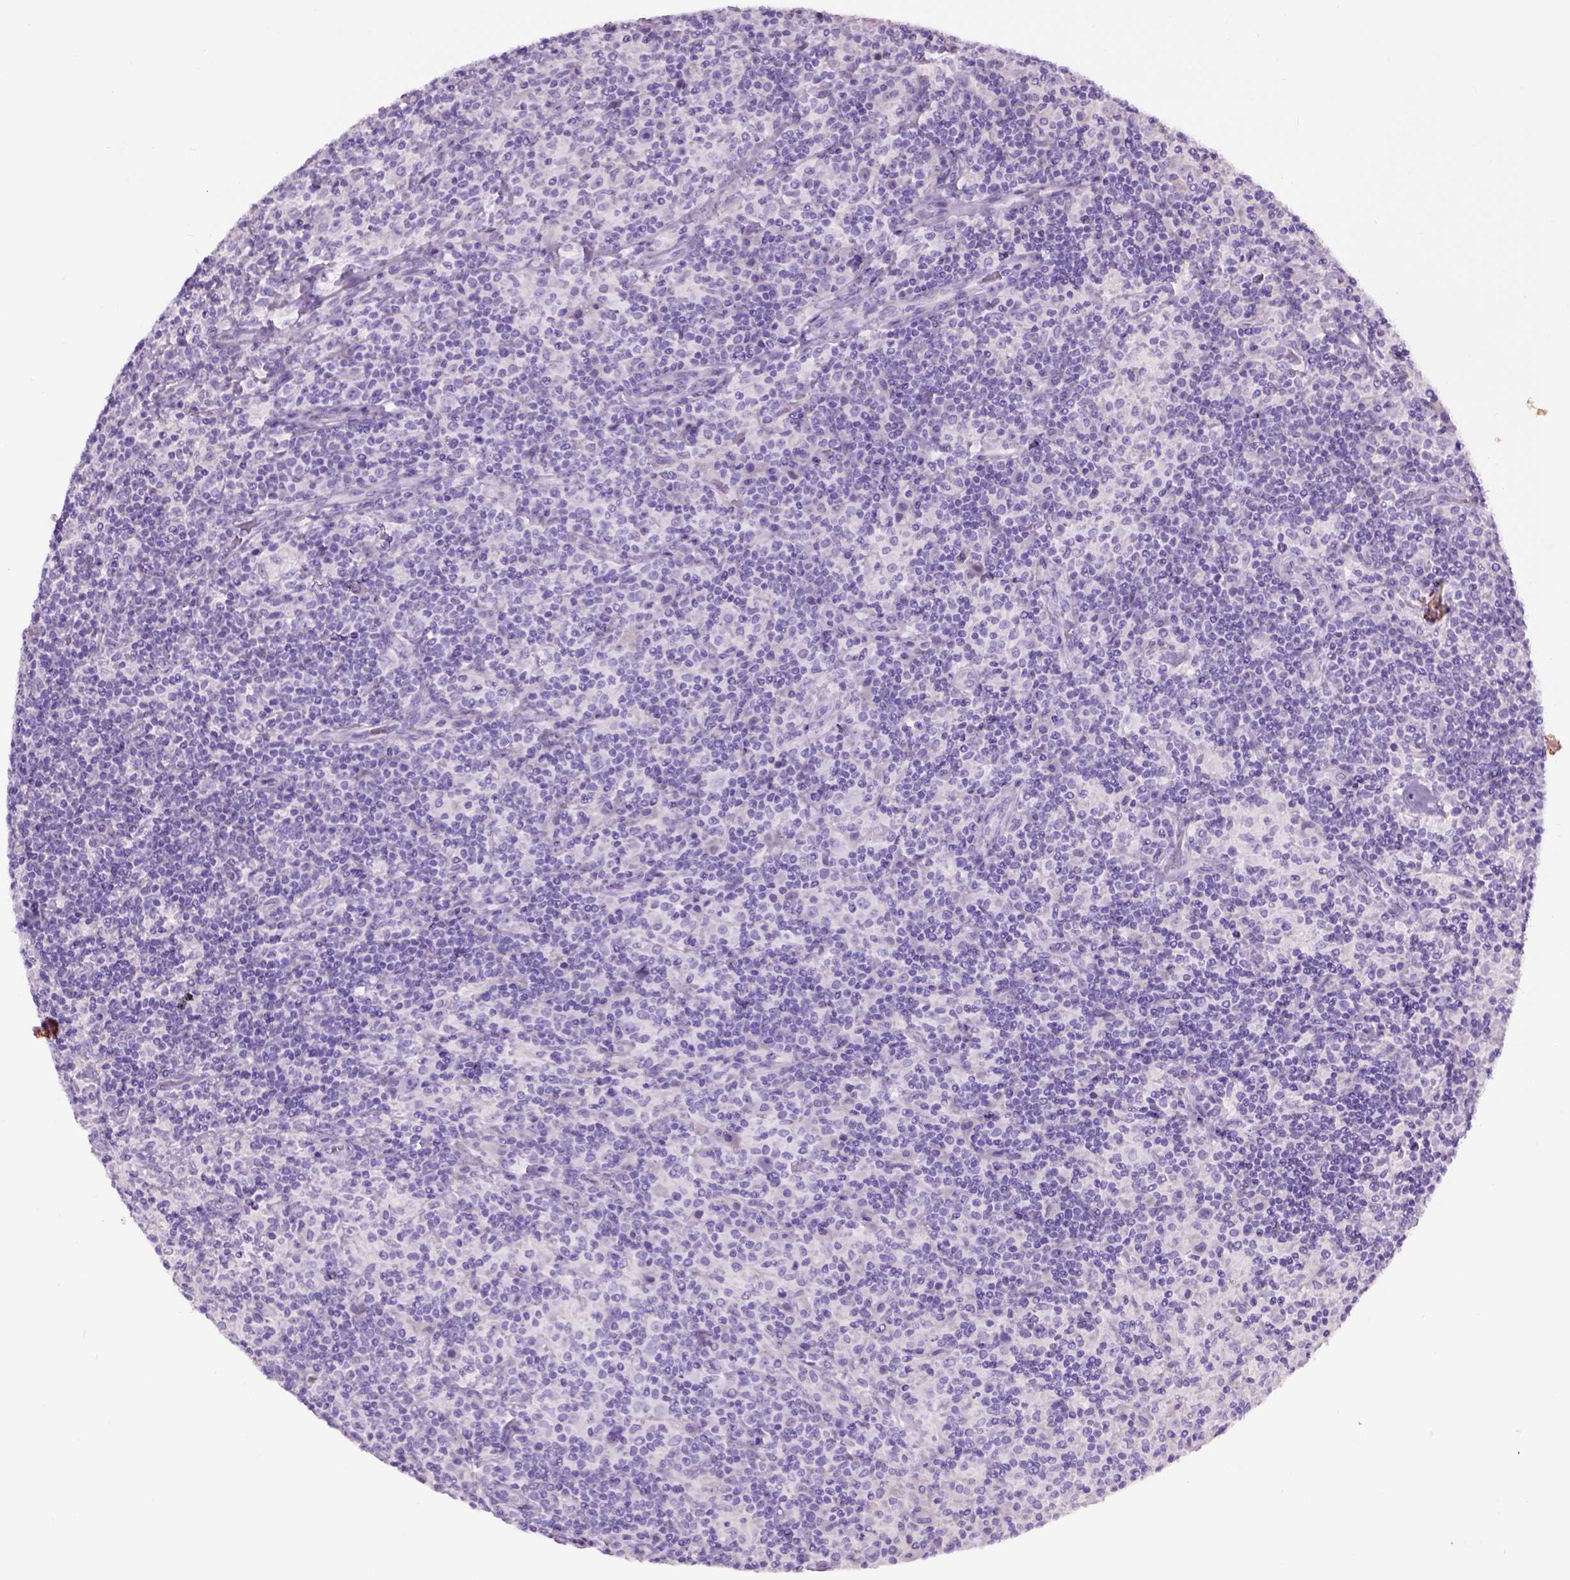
{"staining": {"intensity": "negative", "quantity": "none", "location": "none"}, "tissue": "lymphoma", "cell_type": "Tumor cells", "image_type": "cancer", "snomed": [{"axis": "morphology", "description": "Hodgkin's disease, NOS"}, {"axis": "topography", "description": "Lymph node"}], "caption": "Hodgkin's disease was stained to show a protein in brown. There is no significant staining in tumor cells. Nuclei are stained in blue.", "gene": "GABRB2", "patient": {"sex": "male", "age": 70}}